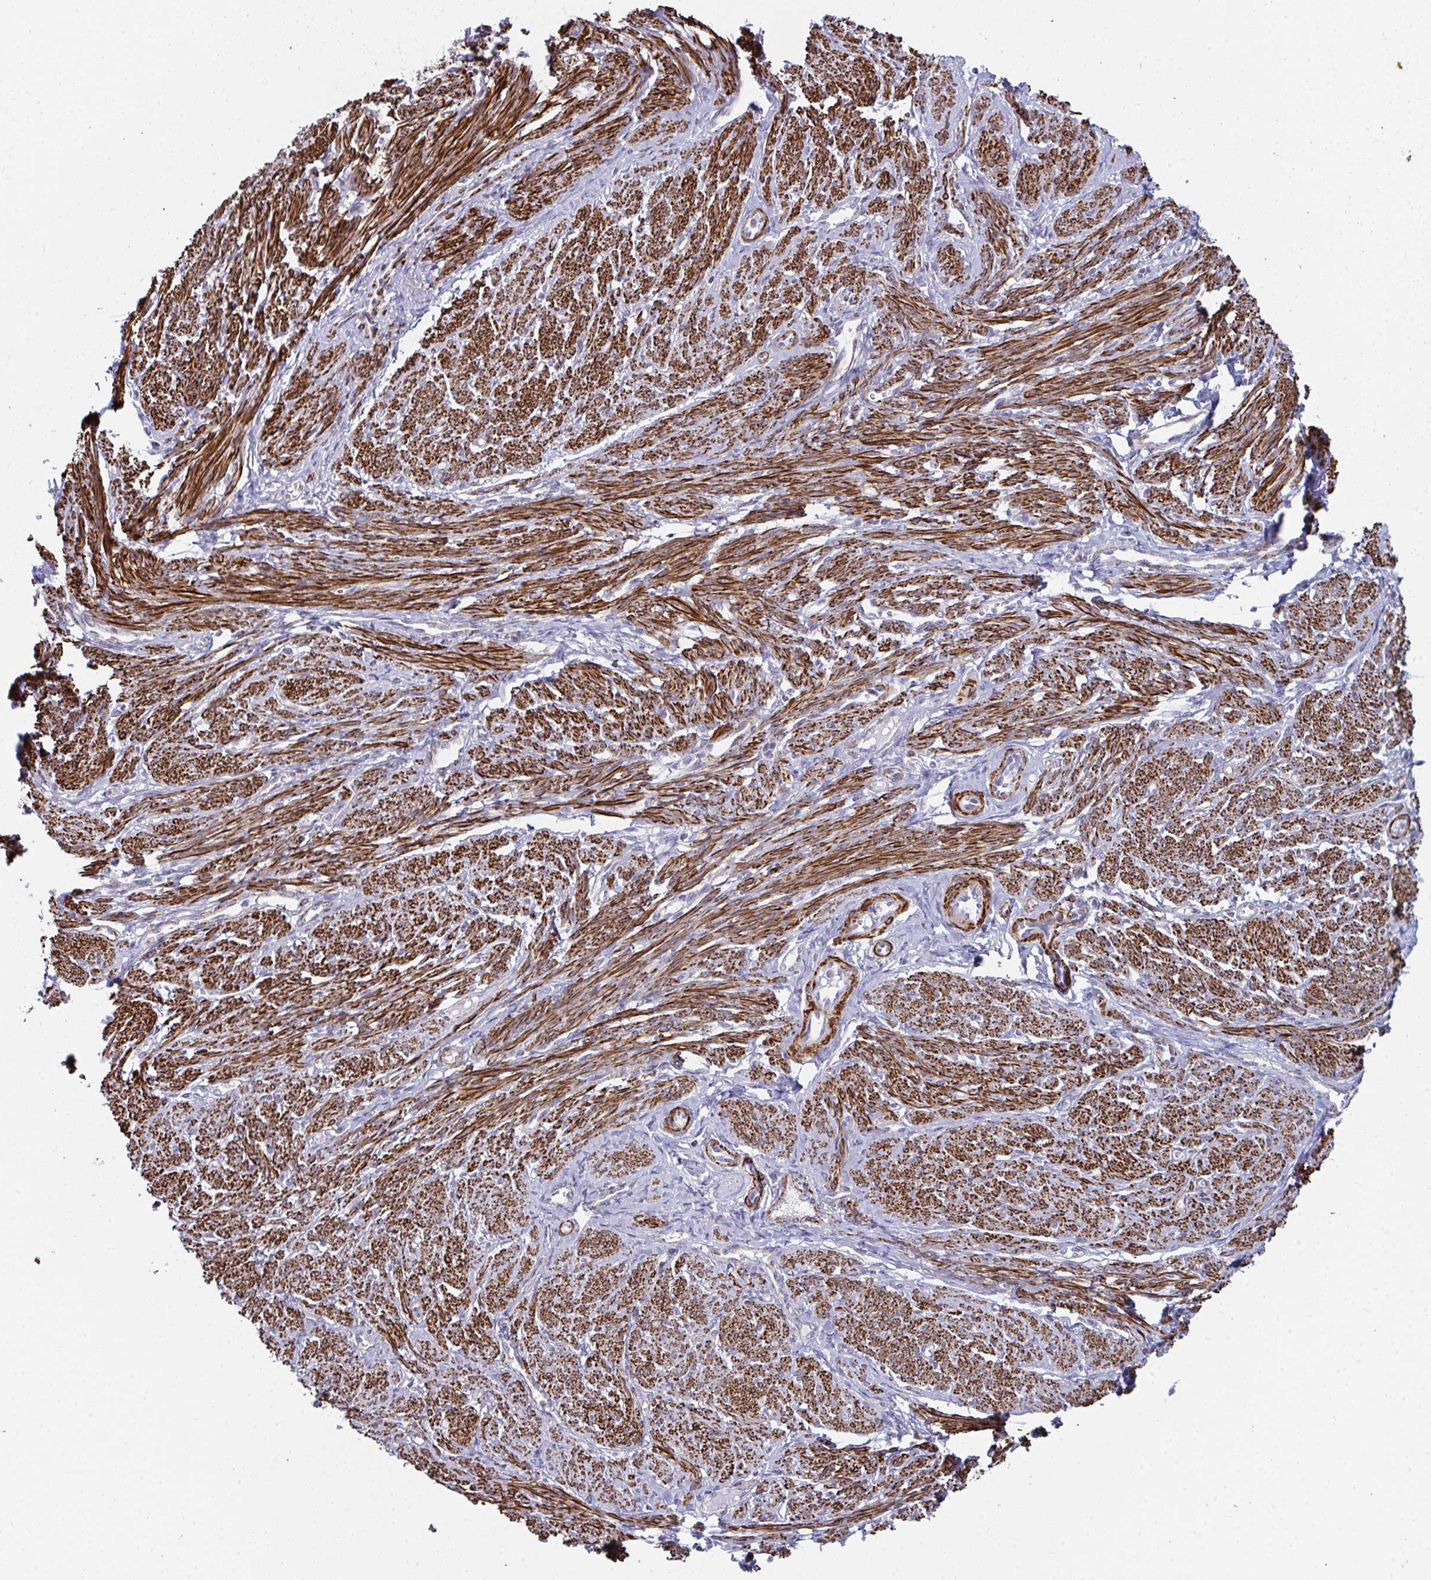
{"staining": {"intensity": "strong", "quantity": ">75%", "location": "cytoplasmic/membranous"}, "tissue": "smooth muscle", "cell_type": "Smooth muscle cells", "image_type": "normal", "snomed": [{"axis": "morphology", "description": "Normal tissue, NOS"}, {"axis": "topography", "description": "Smooth muscle"}], "caption": "Strong cytoplasmic/membranous staining is appreciated in about >75% of smooth muscle cells in benign smooth muscle. Immunohistochemistry (ihc) stains the protein of interest in brown and the nuclei are stained blue.", "gene": "GINS2", "patient": {"sex": "female", "age": 65}}